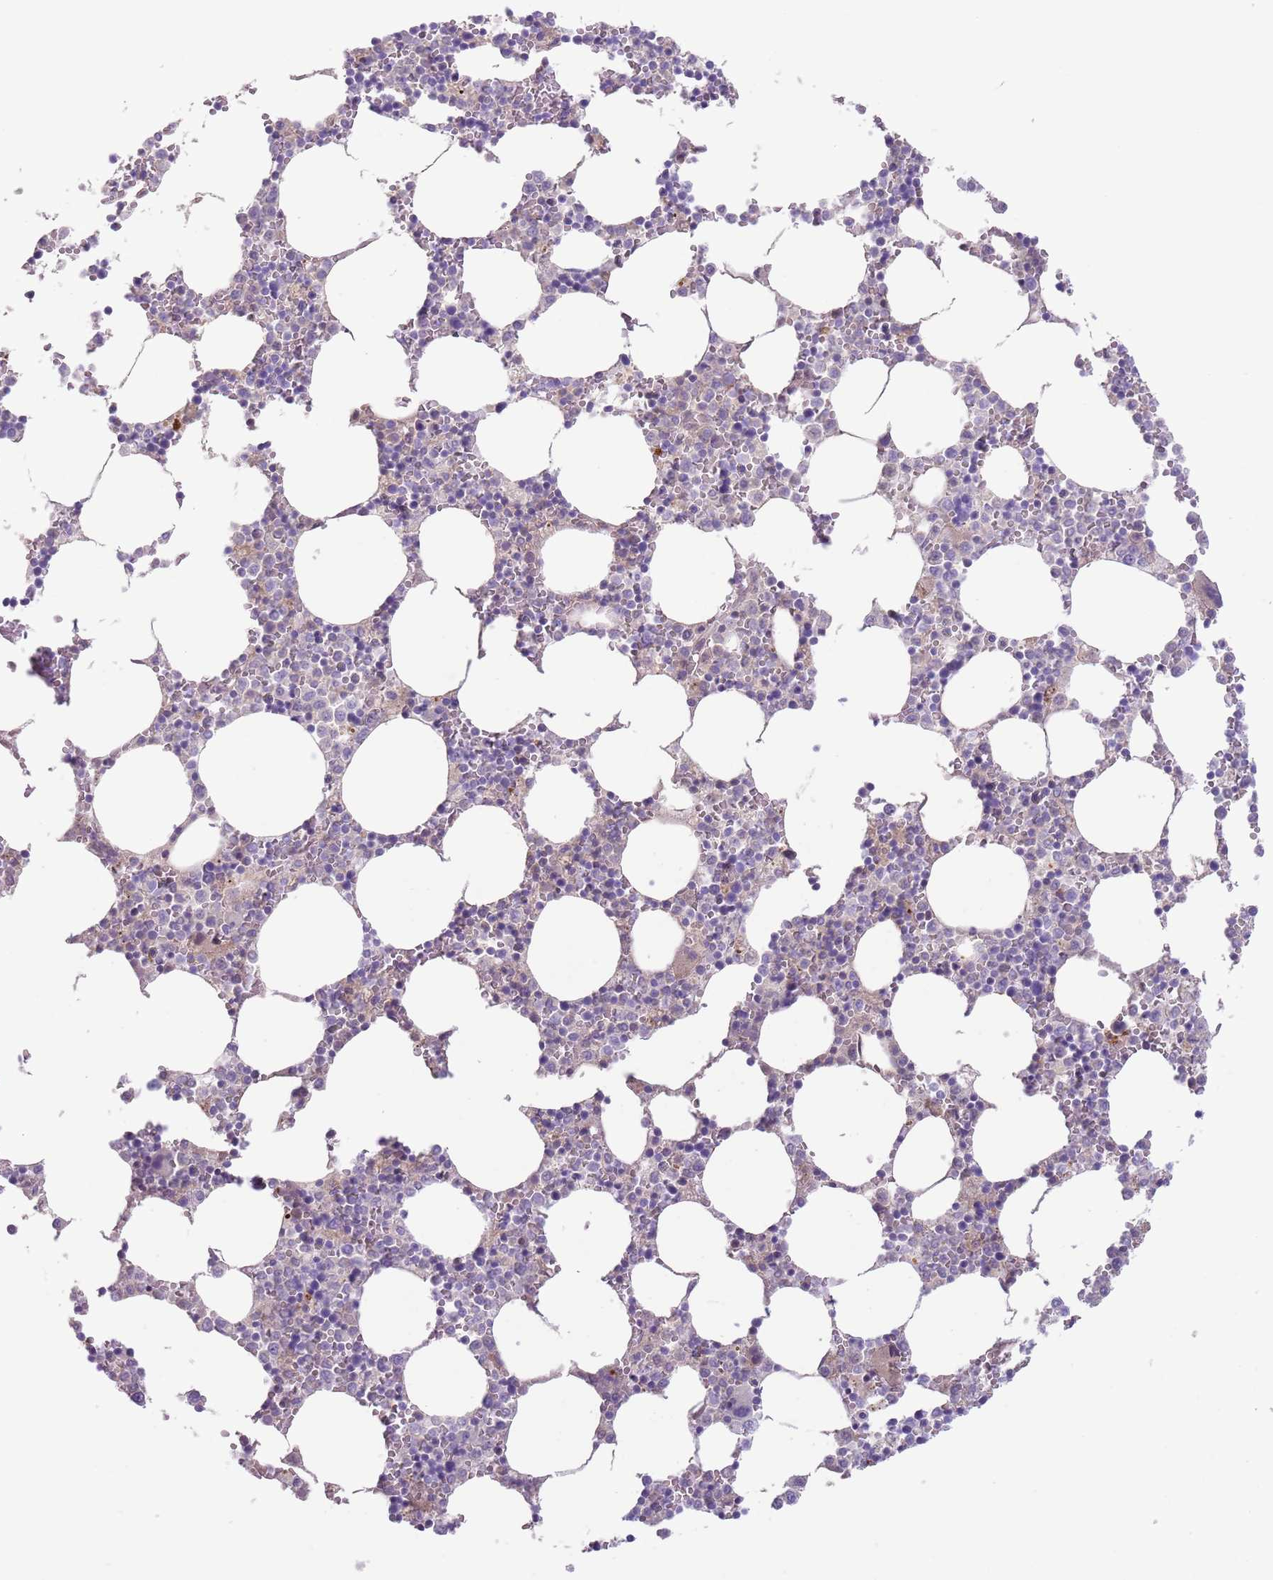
{"staining": {"intensity": "negative", "quantity": "none", "location": "none"}, "tissue": "bone marrow", "cell_type": "Hematopoietic cells", "image_type": "normal", "snomed": [{"axis": "morphology", "description": "Normal tissue, NOS"}, {"axis": "topography", "description": "Bone marrow"}], "caption": "The photomicrograph shows no significant positivity in hematopoietic cells of bone marrow. (Brightfield microscopy of DAB immunohistochemistry at high magnification).", "gene": "CFH", "patient": {"sex": "female", "age": 64}}